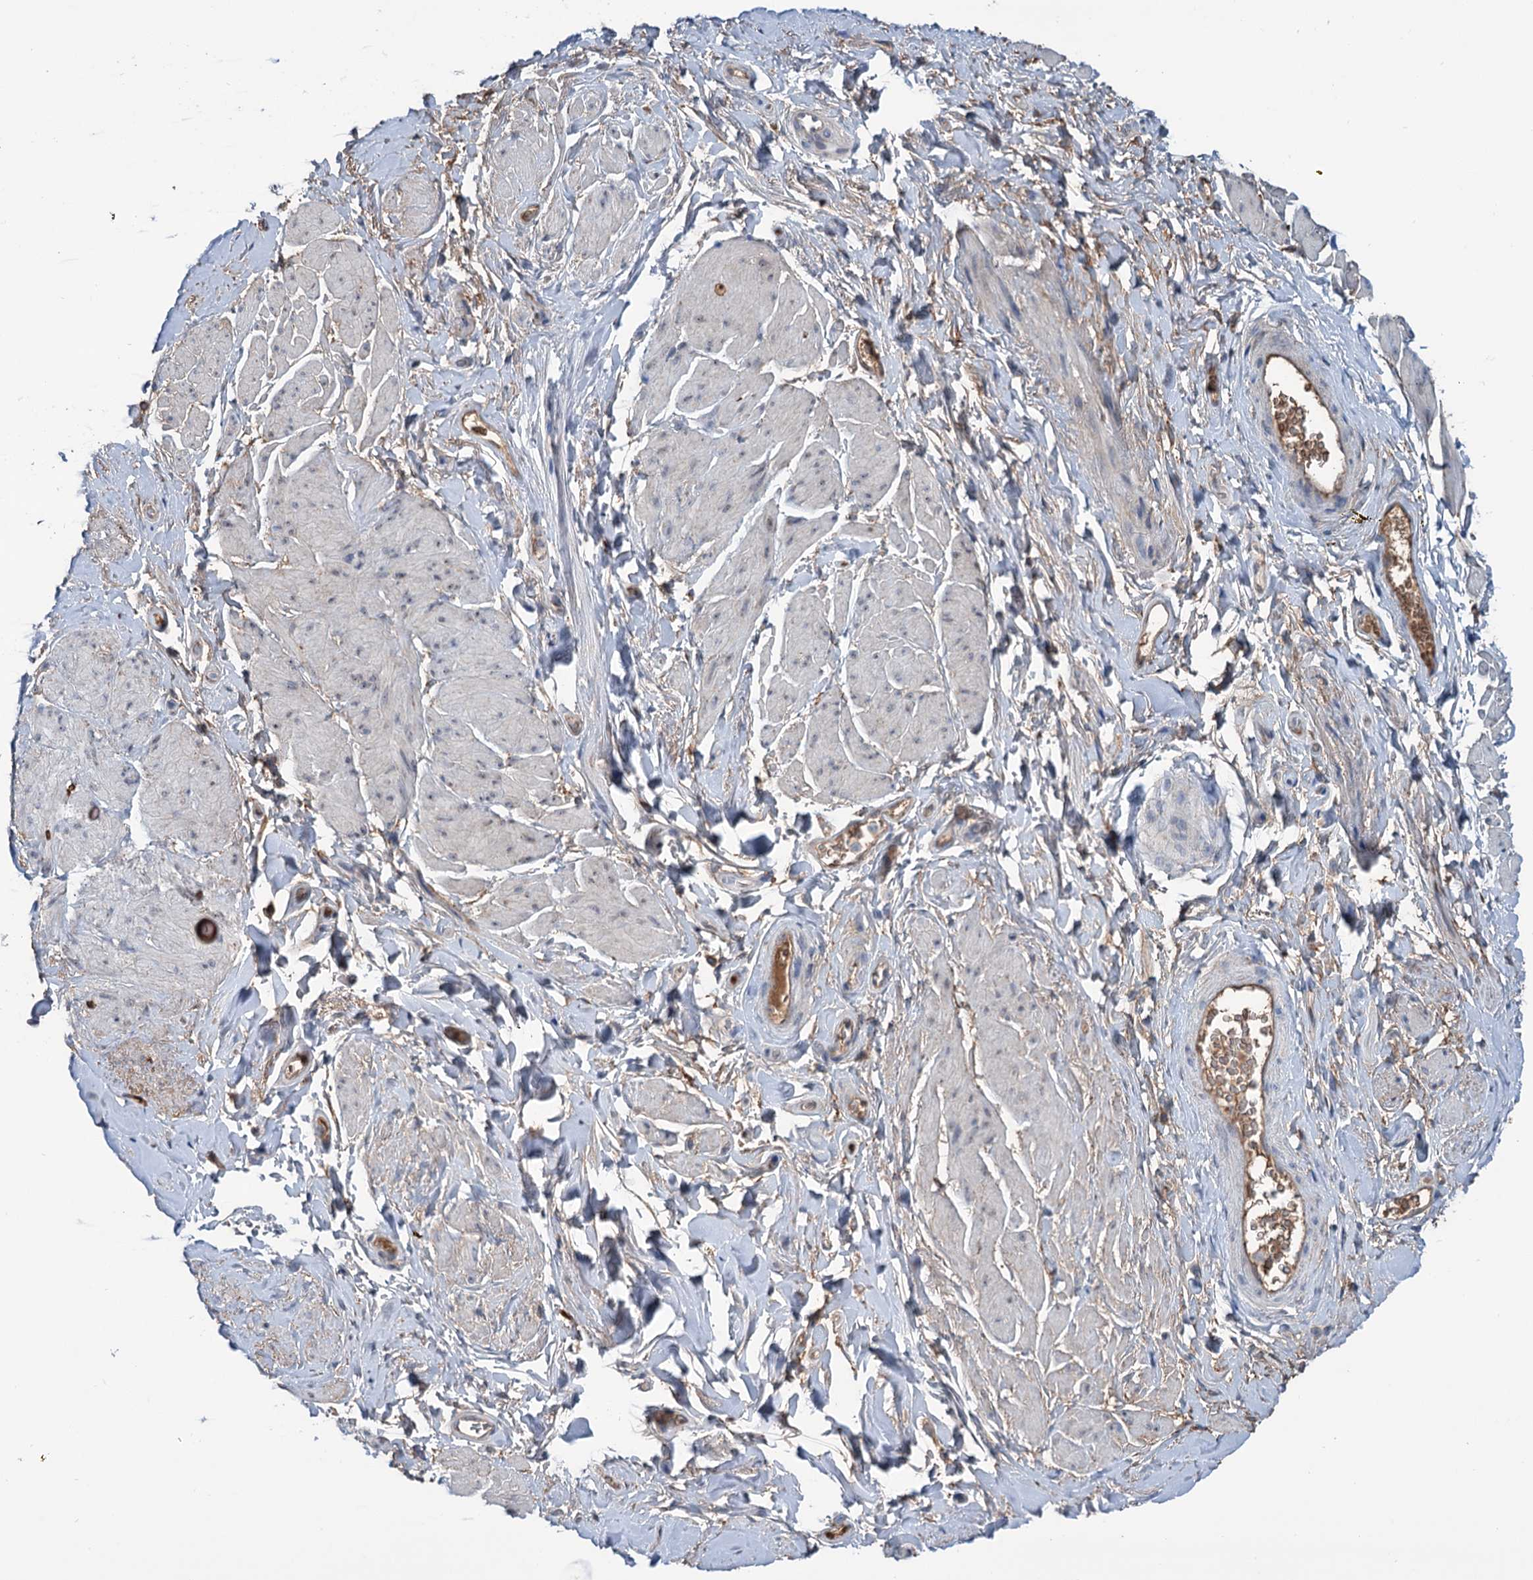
{"staining": {"intensity": "negative", "quantity": "none", "location": "none"}, "tissue": "smooth muscle", "cell_type": "Smooth muscle cells", "image_type": "normal", "snomed": [{"axis": "morphology", "description": "Normal tissue, NOS"}, {"axis": "topography", "description": "Smooth muscle"}, {"axis": "topography", "description": "Peripheral nerve tissue"}], "caption": "Smooth muscle cells are negative for protein expression in benign human smooth muscle. Brightfield microscopy of IHC stained with DAB (3,3'-diaminobenzidine) (brown) and hematoxylin (blue), captured at high magnification.", "gene": "LPIN1", "patient": {"sex": "male", "age": 69}}